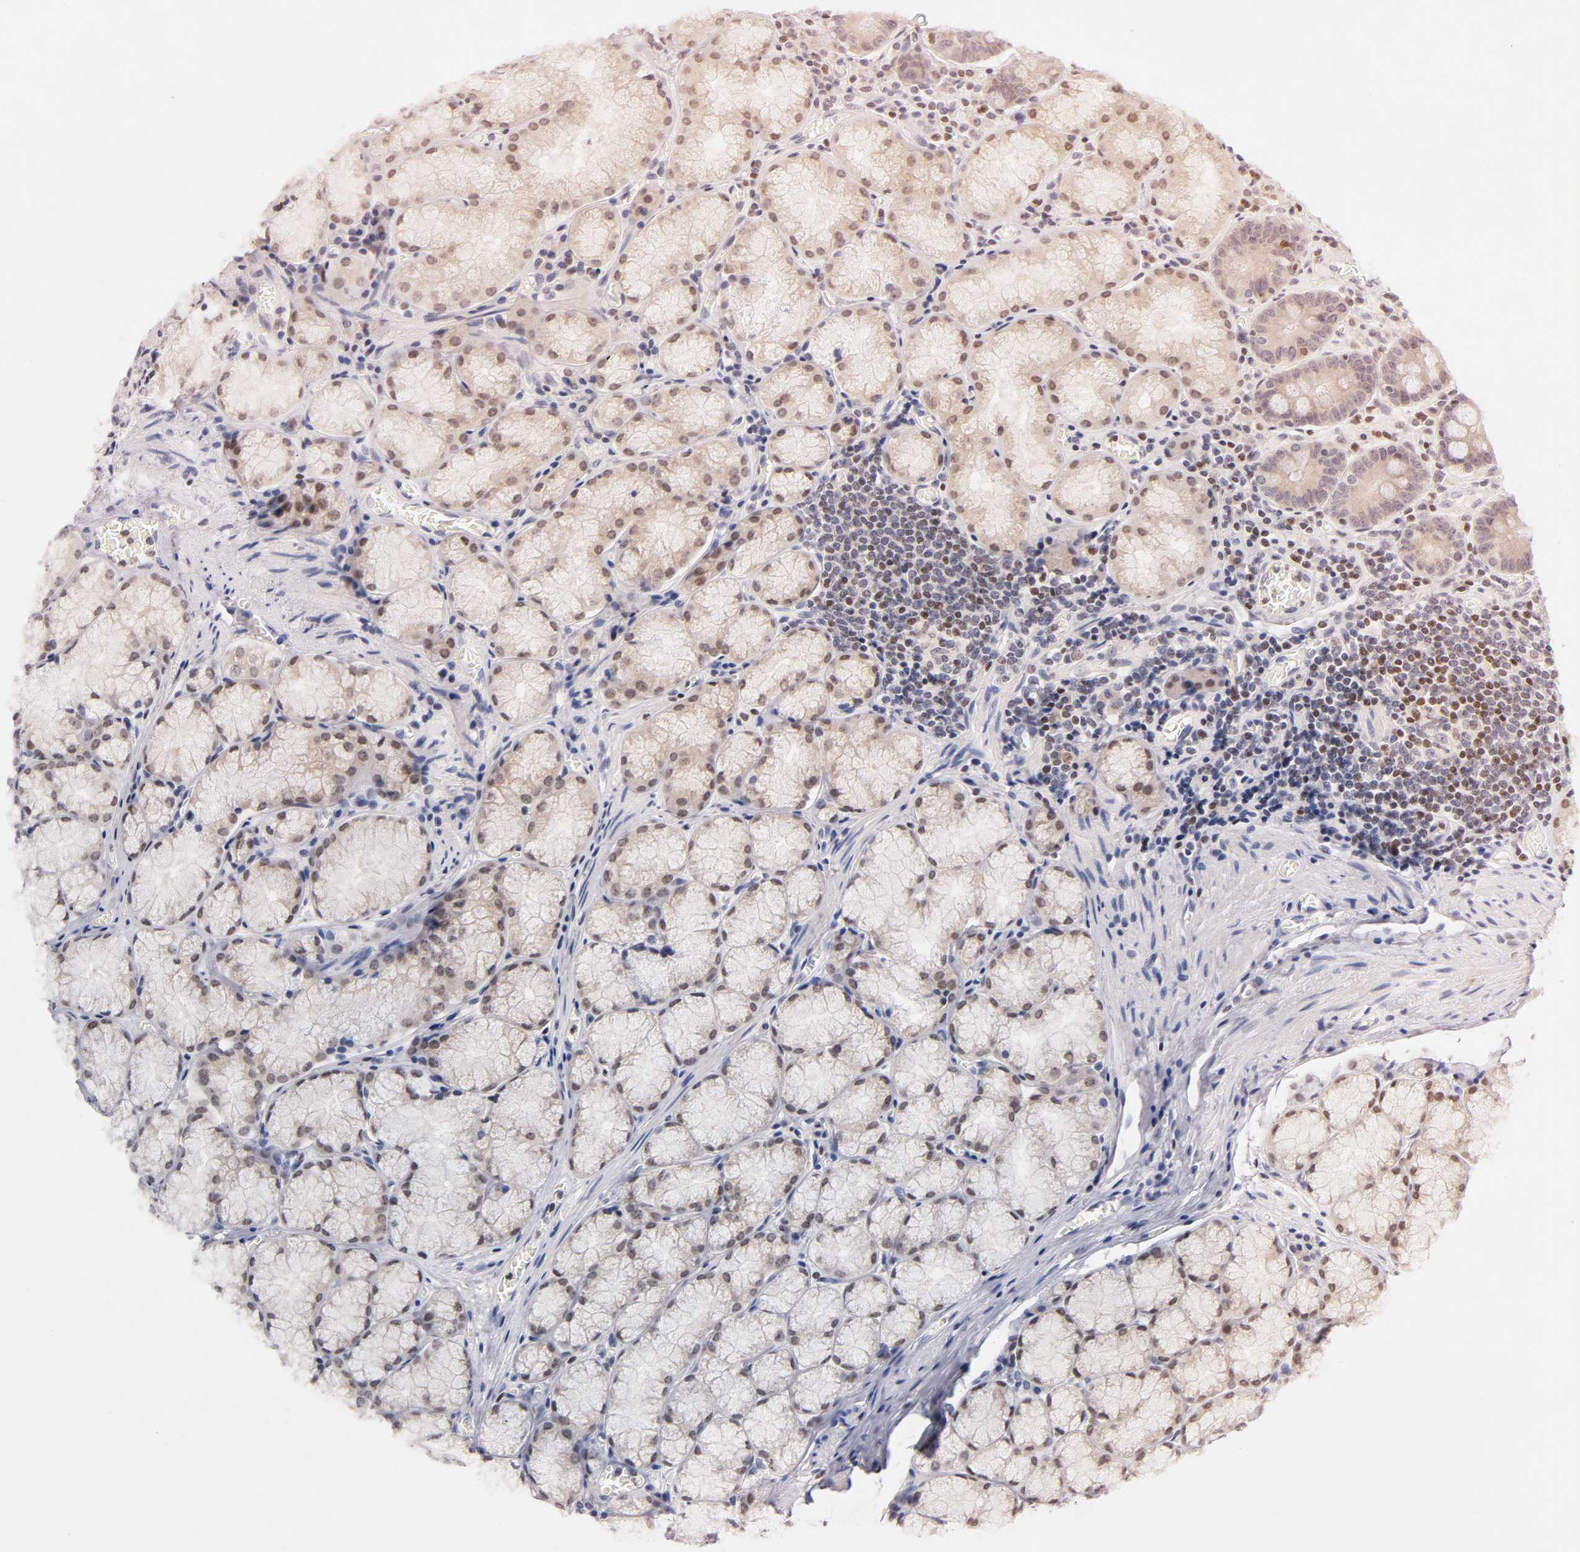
{"staining": {"intensity": "moderate", "quantity": ">75%", "location": "cytoplasmic/membranous,nuclear"}, "tissue": "stomach", "cell_type": "Glandular cells", "image_type": "normal", "snomed": [{"axis": "morphology", "description": "Normal tissue, NOS"}, {"axis": "topography", "description": "Stomach, lower"}], "caption": "The histopathology image demonstrates immunohistochemical staining of unremarkable stomach. There is moderate cytoplasmic/membranous,nuclear expression is identified in approximately >75% of glandular cells. The staining was performed using DAB, with brown indicating positive protein expression. Nuclei are stained blue with hematoxylin.", "gene": "RUNX1", "patient": {"sex": "male", "age": 56}}